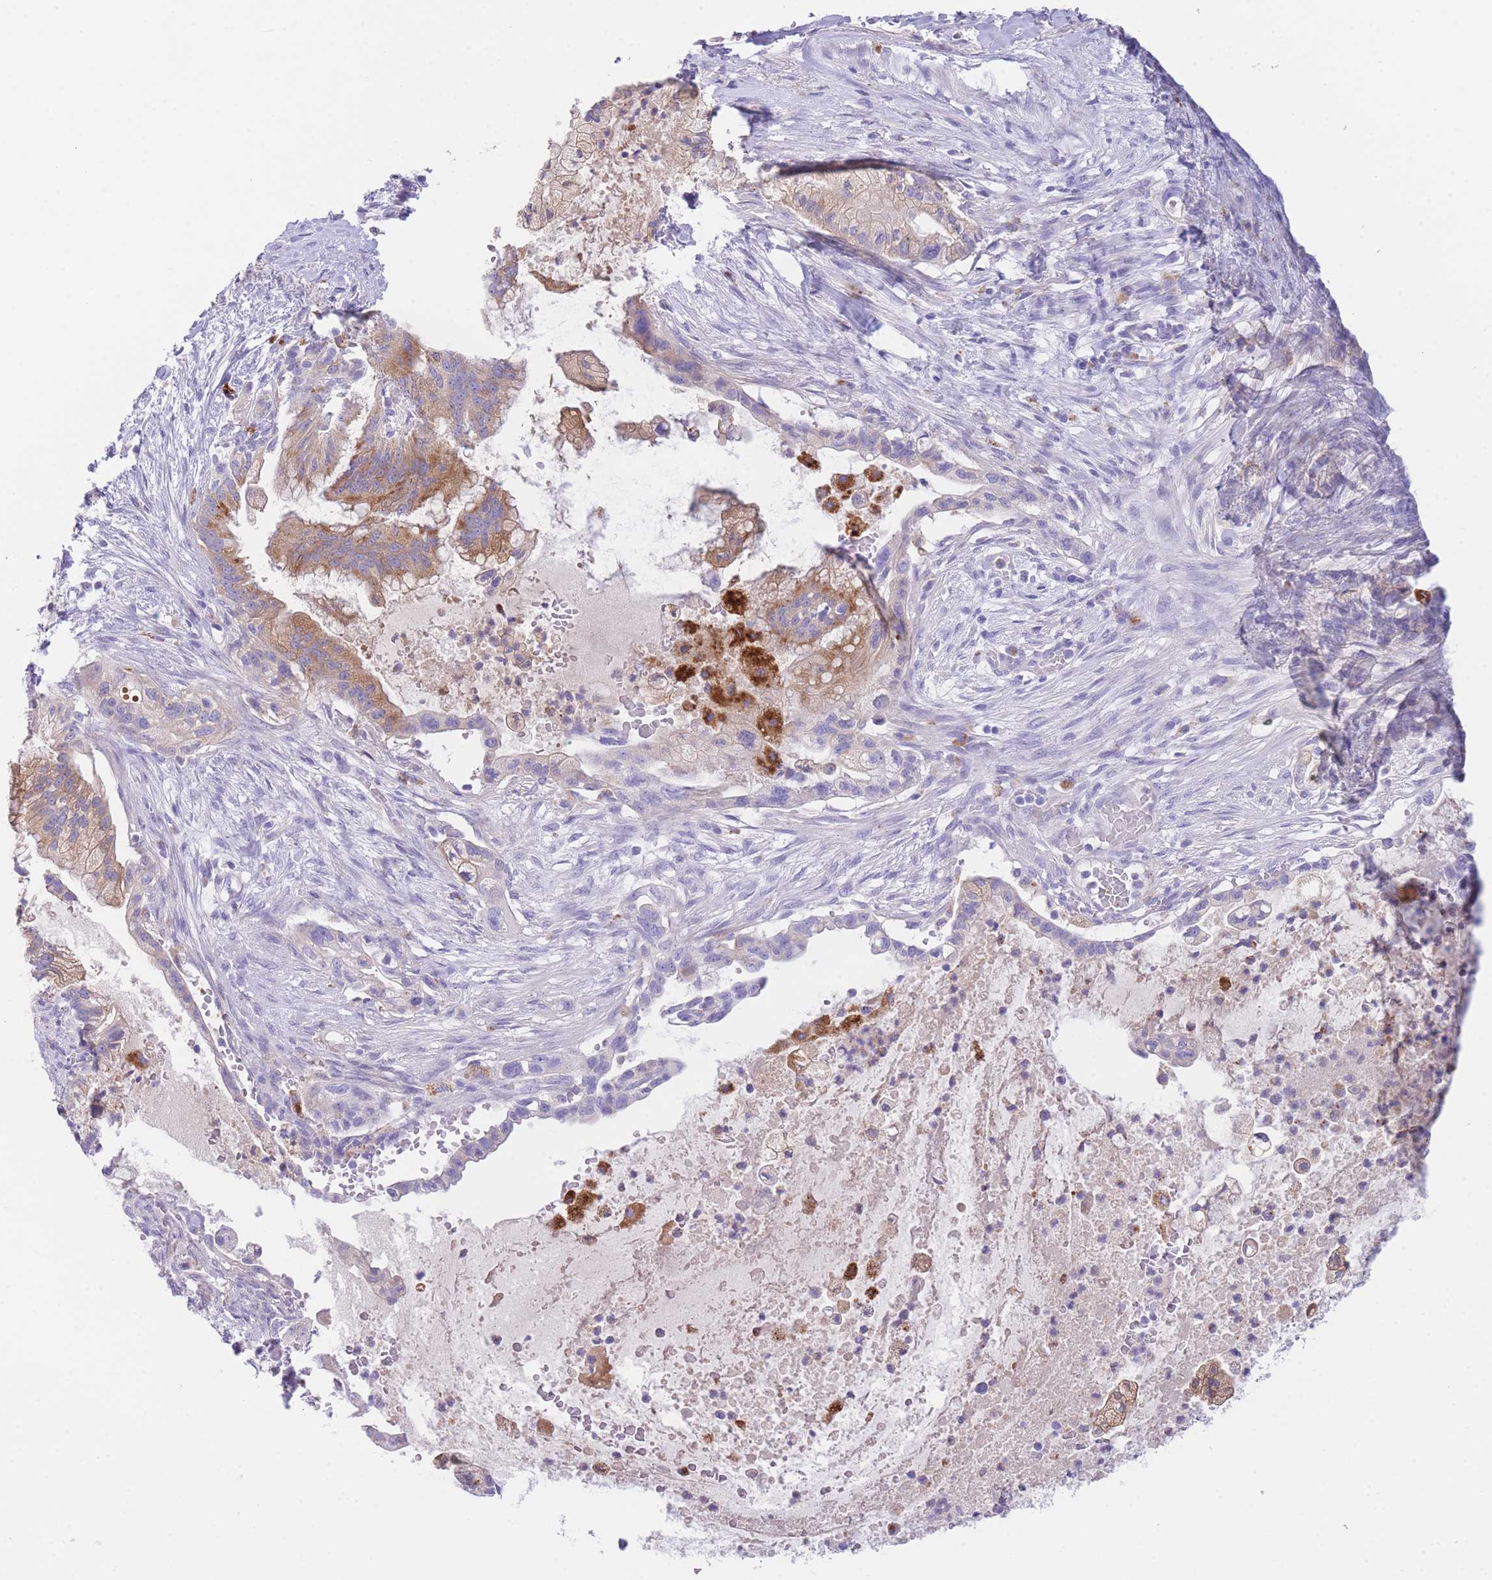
{"staining": {"intensity": "moderate", "quantity": "<25%", "location": "cytoplasmic/membranous"}, "tissue": "pancreatic cancer", "cell_type": "Tumor cells", "image_type": "cancer", "snomed": [{"axis": "morphology", "description": "Adenocarcinoma, NOS"}, {"axis": "topography", "description": "Pancreas"}], "caption": "This histopathology image displays IHC staining of human pancreatic cancer, with low moderate cytoplasmic/membranous expression in about <25% of tumor cells.", "gene": "PLBD1", "patient": {"sex": "male", "age": 44}}